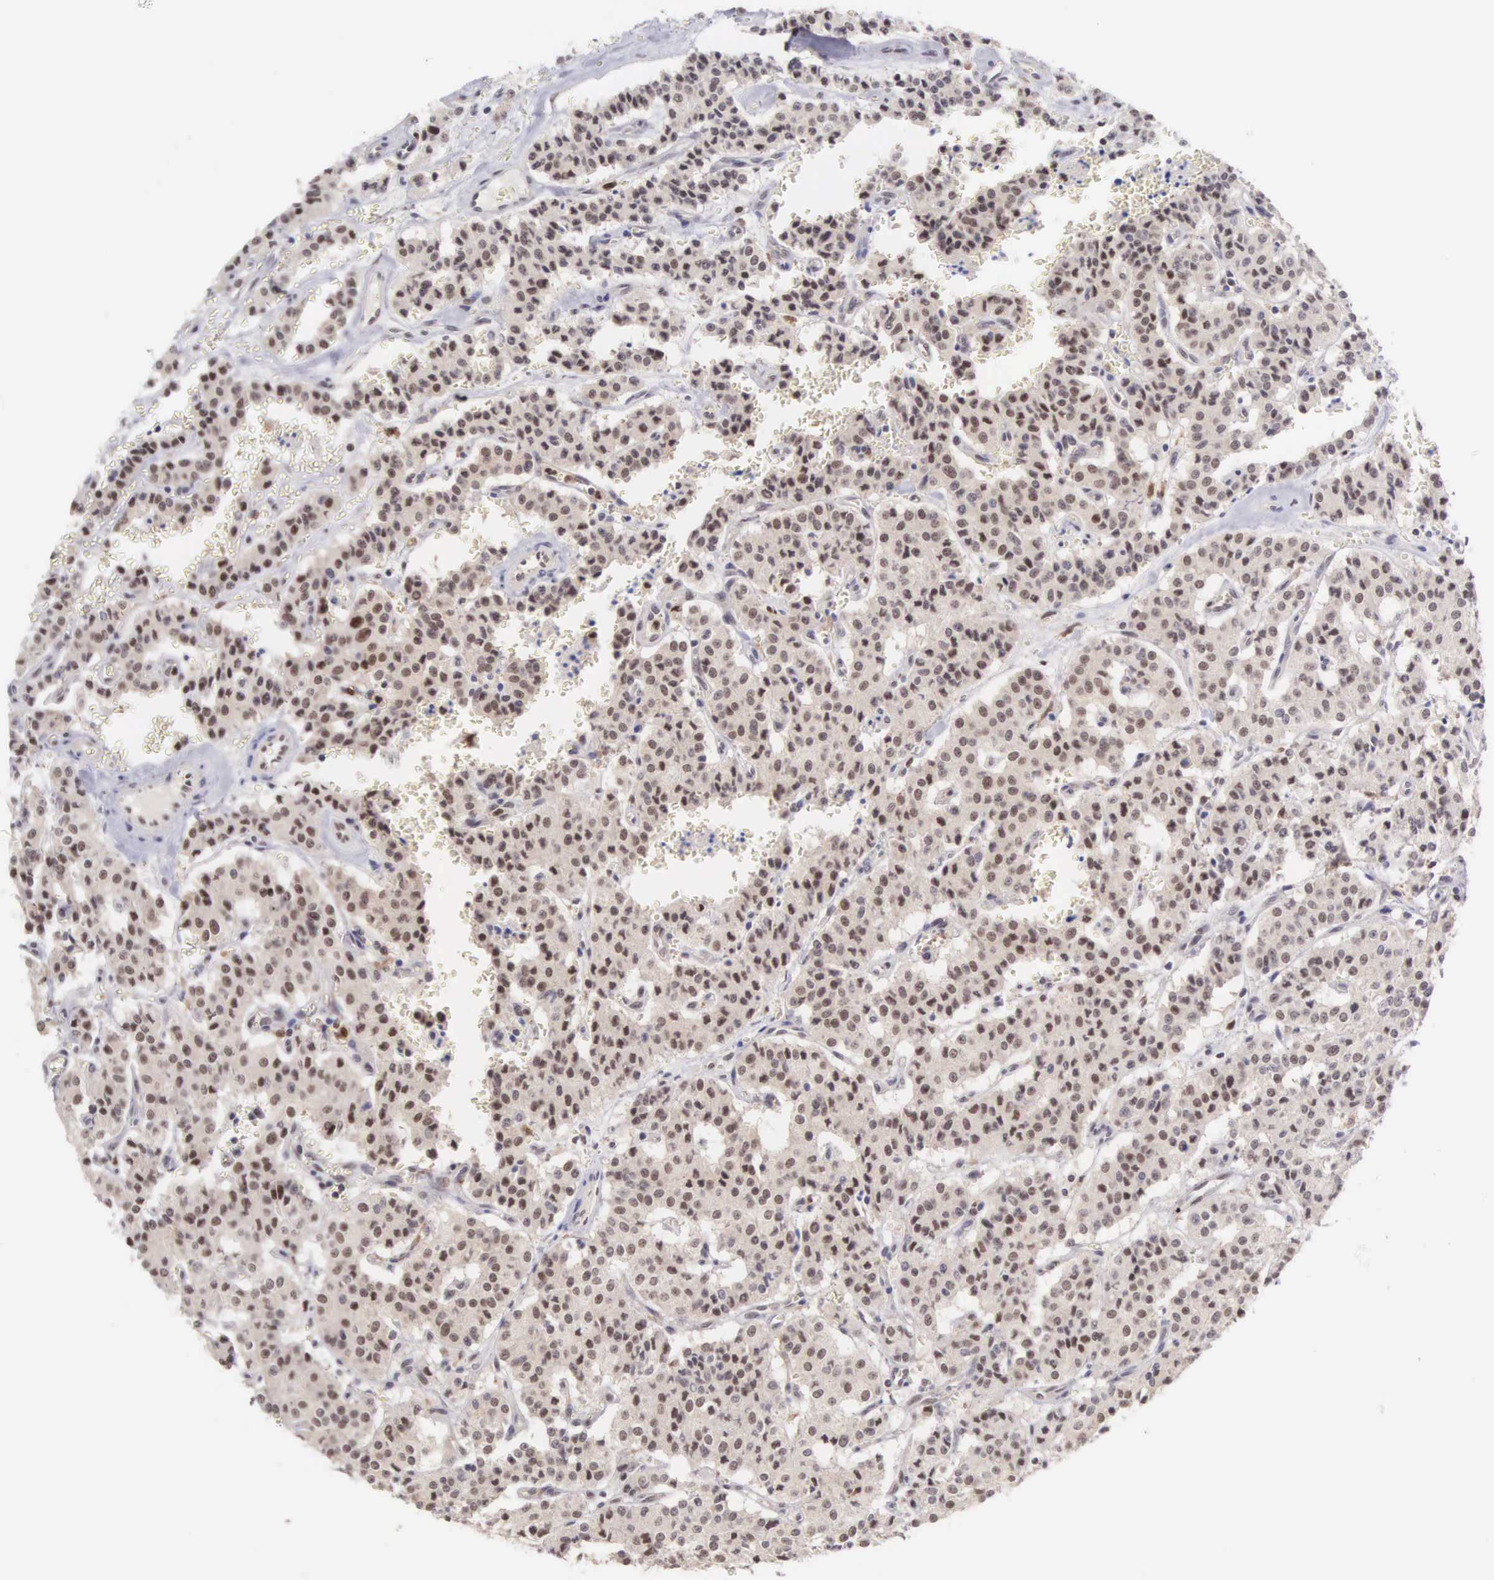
{"staining": {"intensity": "moderate", "quantity": "25%-75%", "location": "nuclear"}, "tissue": "carcinoid", "cell_type": "Tumor cells", "image_type": "cancer", "snomed": [{"axis": "morphology", "description": "Carcinoid, malignant, NOS"}, {"axis": "topography", "description": "Bronchus"}], "caption": "Protein staining of carcinoid tissue displays moderate nuclear positivity in about 25%-75% of tumor cells.", "gene": "GRK3", "patient": {"sex": "male", "age": 55}}